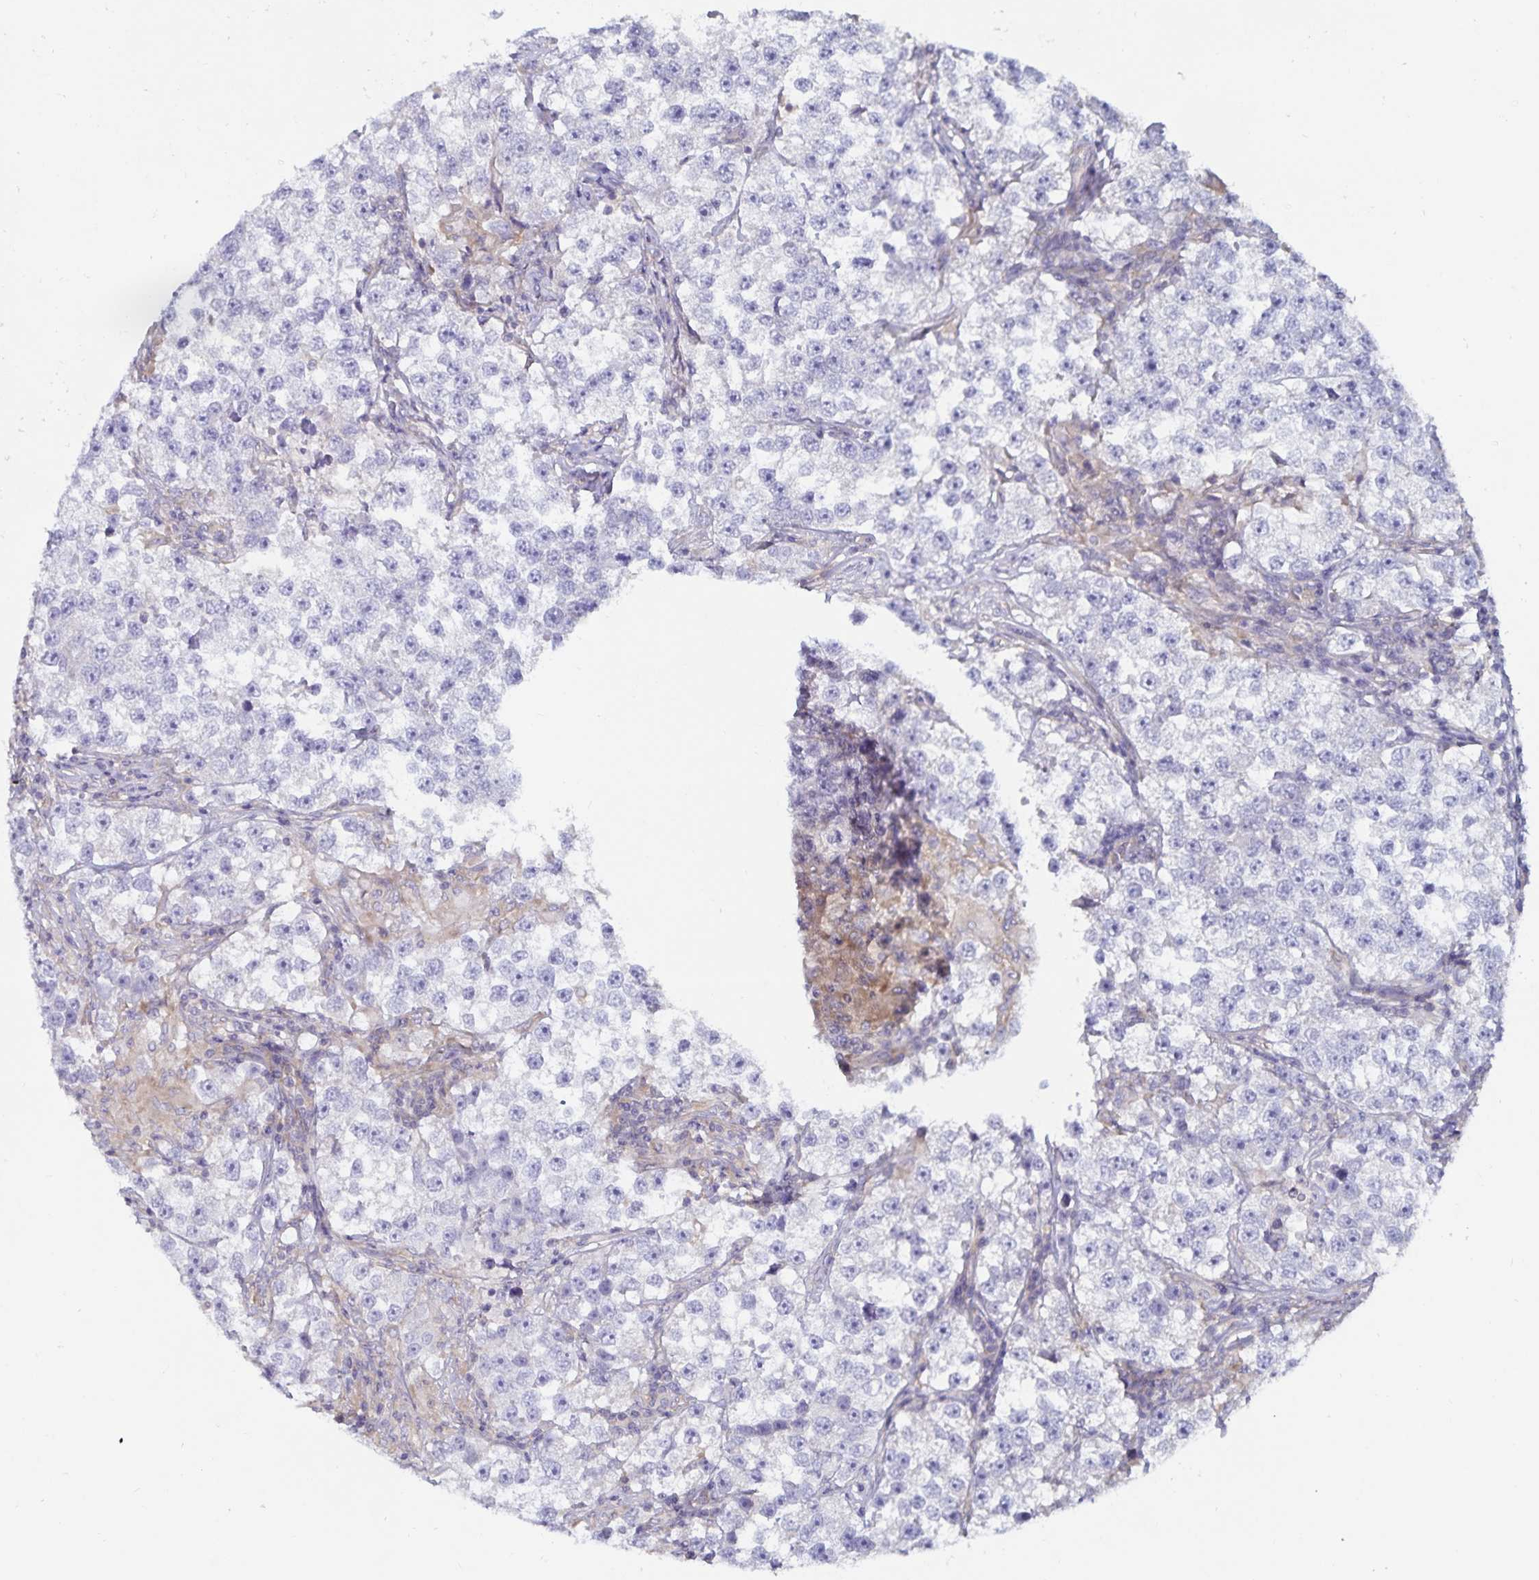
{"staining": {"intensity": "negative", "quantity": "none", "location": "none"}, "tissue": "testis cancer", "cell_type": "Tumor cells", "image_type": "cancer", "snomed": [{"axis": "morphology", "description": "Seminoma, NOS"}, {"axis": "topography", "description": "Testis"}], "caption": "Tumor cells show no significant staining in testis cancer. (DAB immunohistochemistry (IHC) with hematoxylin counter stain).", "gene": "FAM120A", "patient": {"sex": "male", "age": 46}}